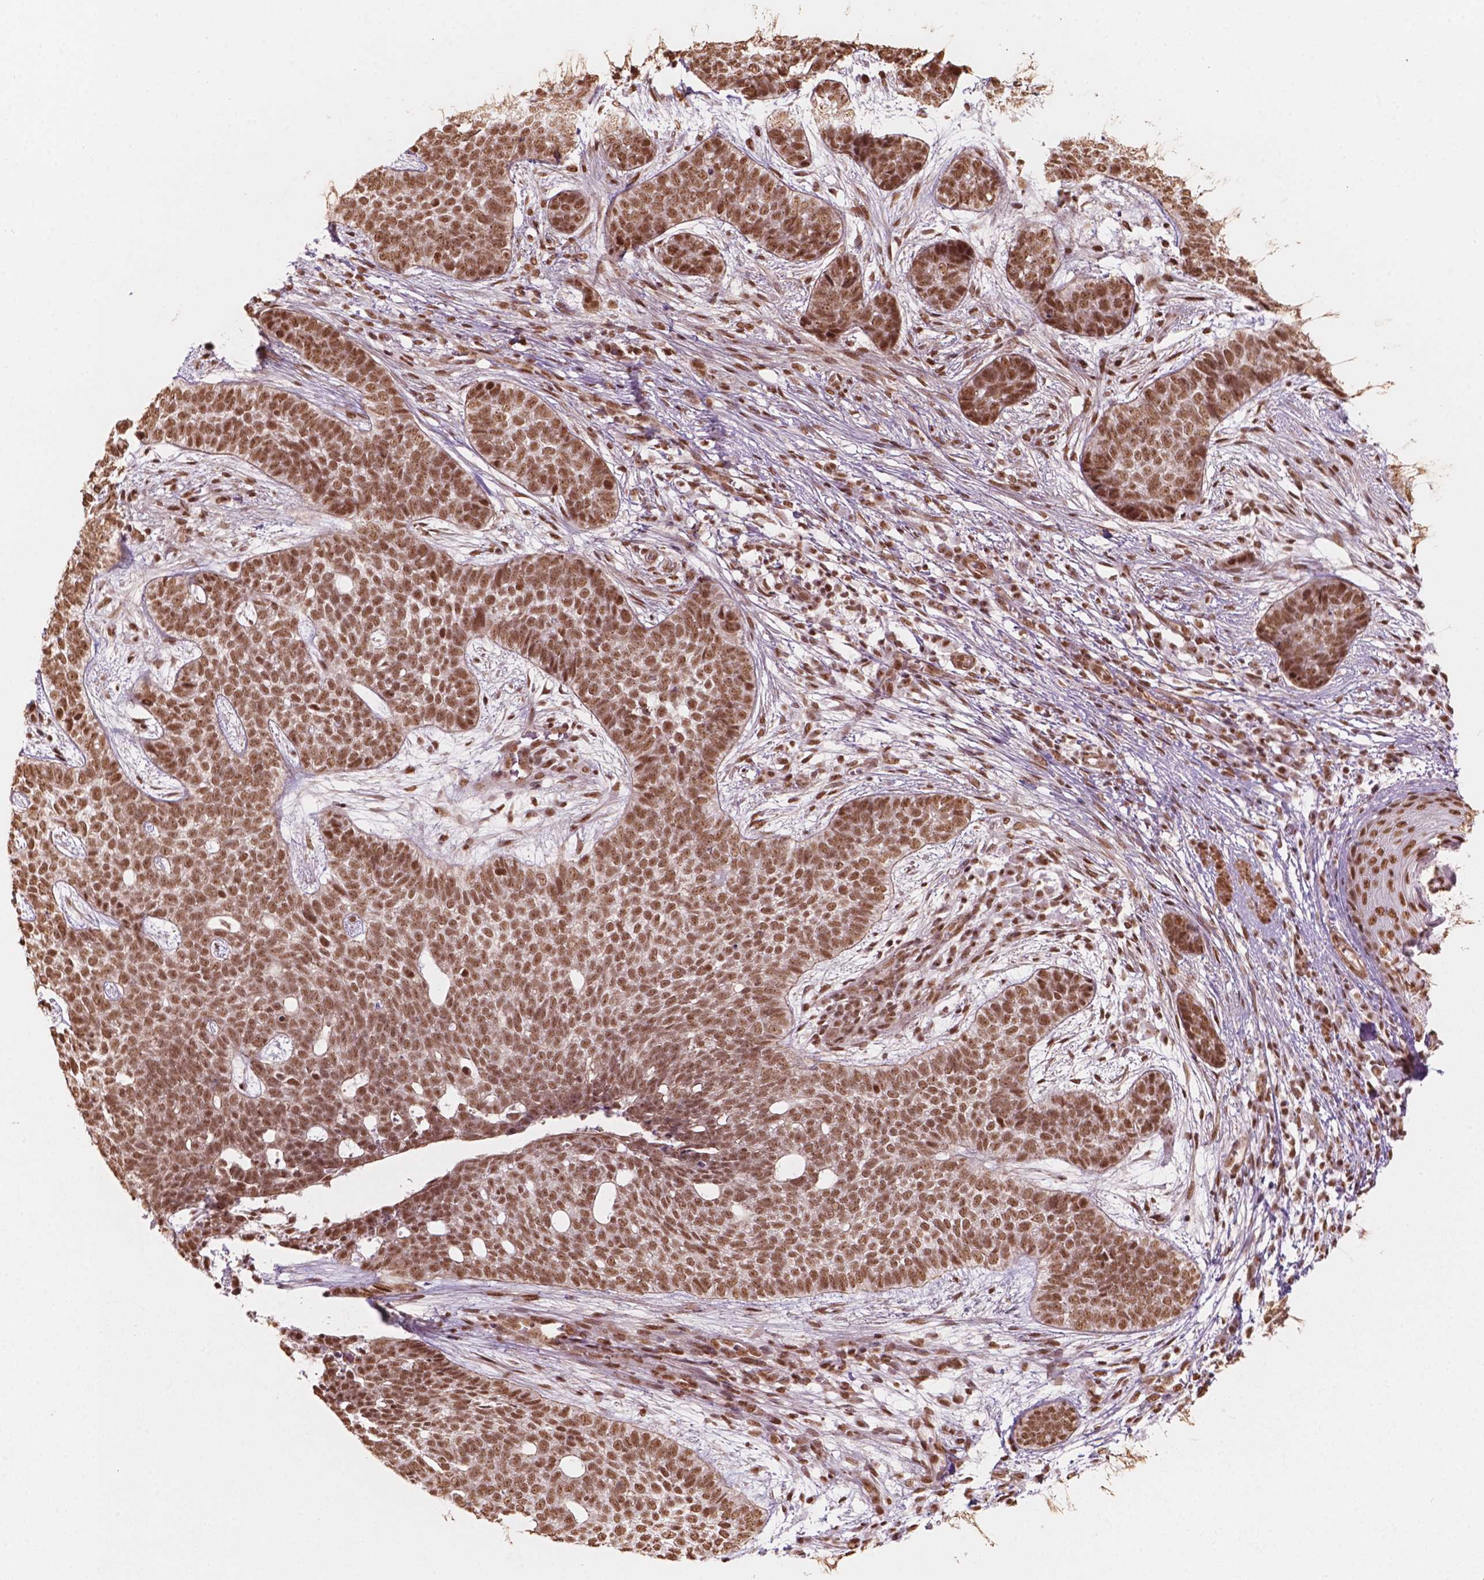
{"staining": {"intensity": "moderate", "quantity": ">75%", "location": "nuclear"}, "tissue": "skin cancer", "cell_type": "Tumor cells", "image_type": "cancer", "snomed": [{"axis": "morphology", "description": "Basal cell carcinoma"}, {"axis": "topography", "description": "Skin"}], "caption": "The histopathology image reveals immunohistochemical staining of skin cancer. There is moderate nuclear staining is identified in about >75% of tumor cells.", "gene": "GTF3C5", "patient": {"sex": "female", "age": 69}}